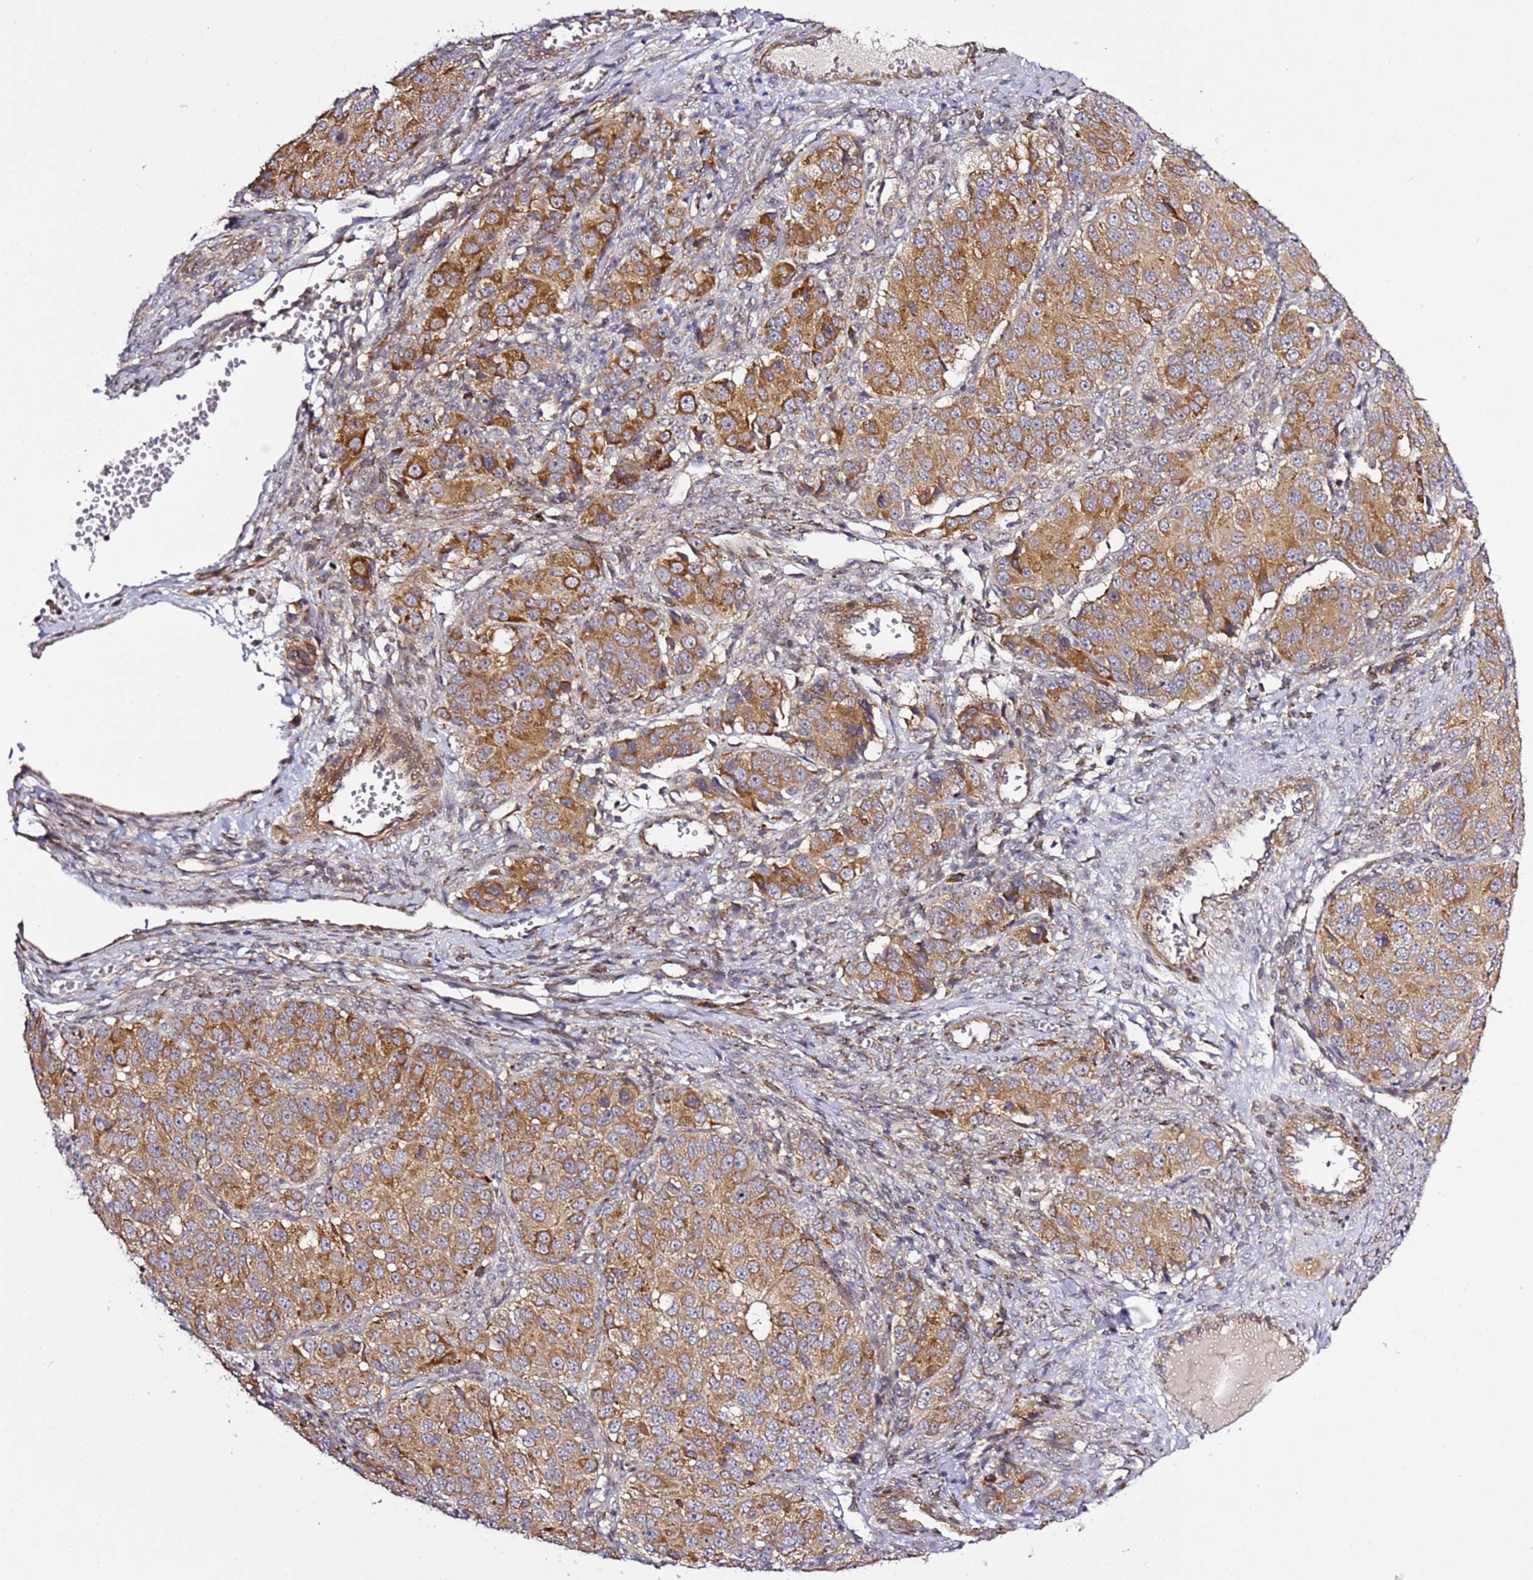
{"staining": {"intensity": "moderate", "quantity": ">75%", "location": "cytoplasmic/membranous"}, "tissue": "ovarian cancer", "cell_type": "Tumor cells", "image_type": "cancer", "snomed": [{"axis": "morphology", "description": "Carcinoma, endometroid"}, {"axis": "topography", "description": "Ovary"}], "caption": "DAB (3,3'-diaminobenzidine) immunohistochemical staining of human ovarian cancer exhibits moderate cytoplasmic/membranous protein staining in approximately >75% of tumor cells. (Stains: DAB (3,3'-diaminobenzidine) in brown, nuclei in blue, Microscopy: brightfield microscopy at high magnification).", "gene": "PVRIG", "patient": {"sex": "female", "age": 51}}